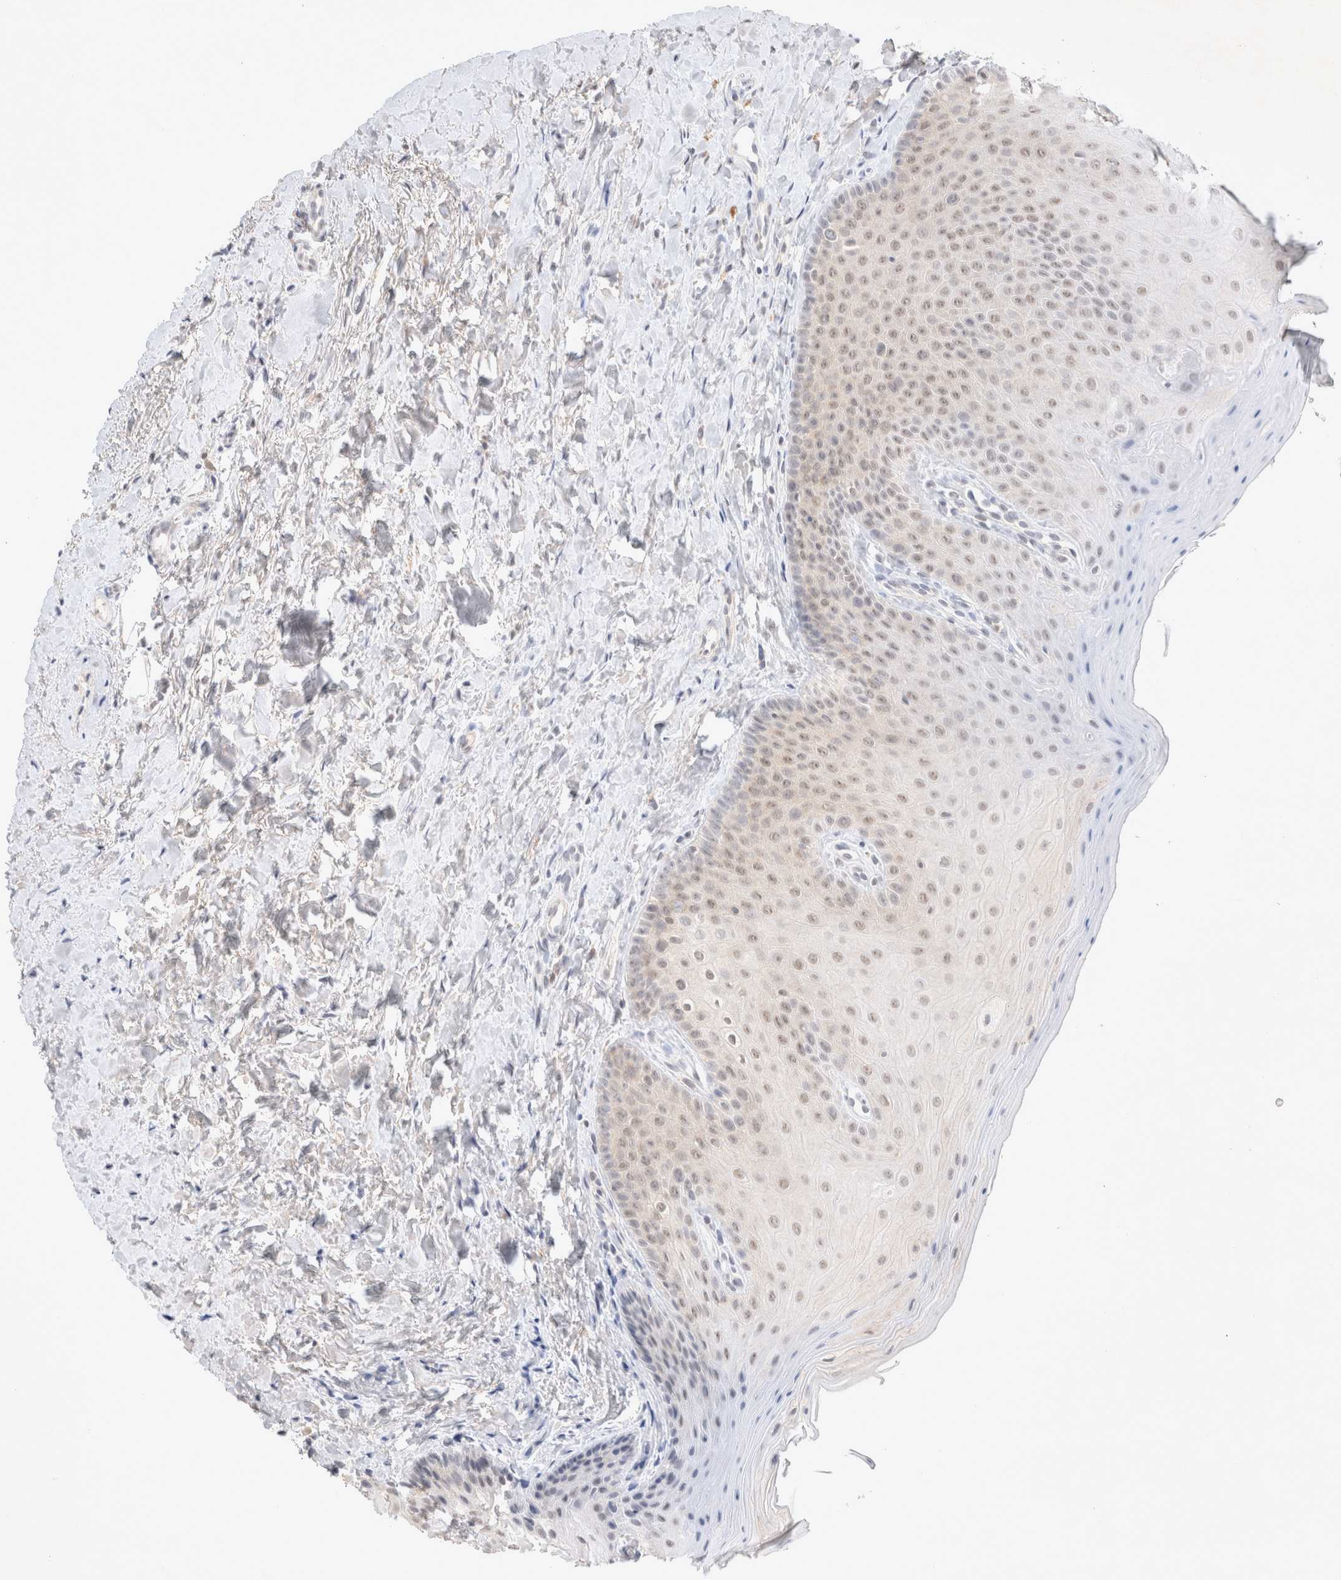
{"staining": {"intensity": "moderate", "quantity": "25%-75%", "location": "nuclear"}, "tissue": "oral mucosa", "cell_type": "Squamous epithelial cells", "image_type": "normal", "snomed": [{"axis": "morphology", "description": "Normal tissue, NOS"}, {"axis": "topography", "description": "Oral tissue"}], "caption": "Immunohistochemistry photomicrograph of unremarkable oral mucosa stained for a protein (brown), which shows medium levels of moderate nuclear staining in approximately 25%-75% of squamous epithelial cells.", "gene": "FBXO42", "patient": {"sex": "female", "age": 31}}